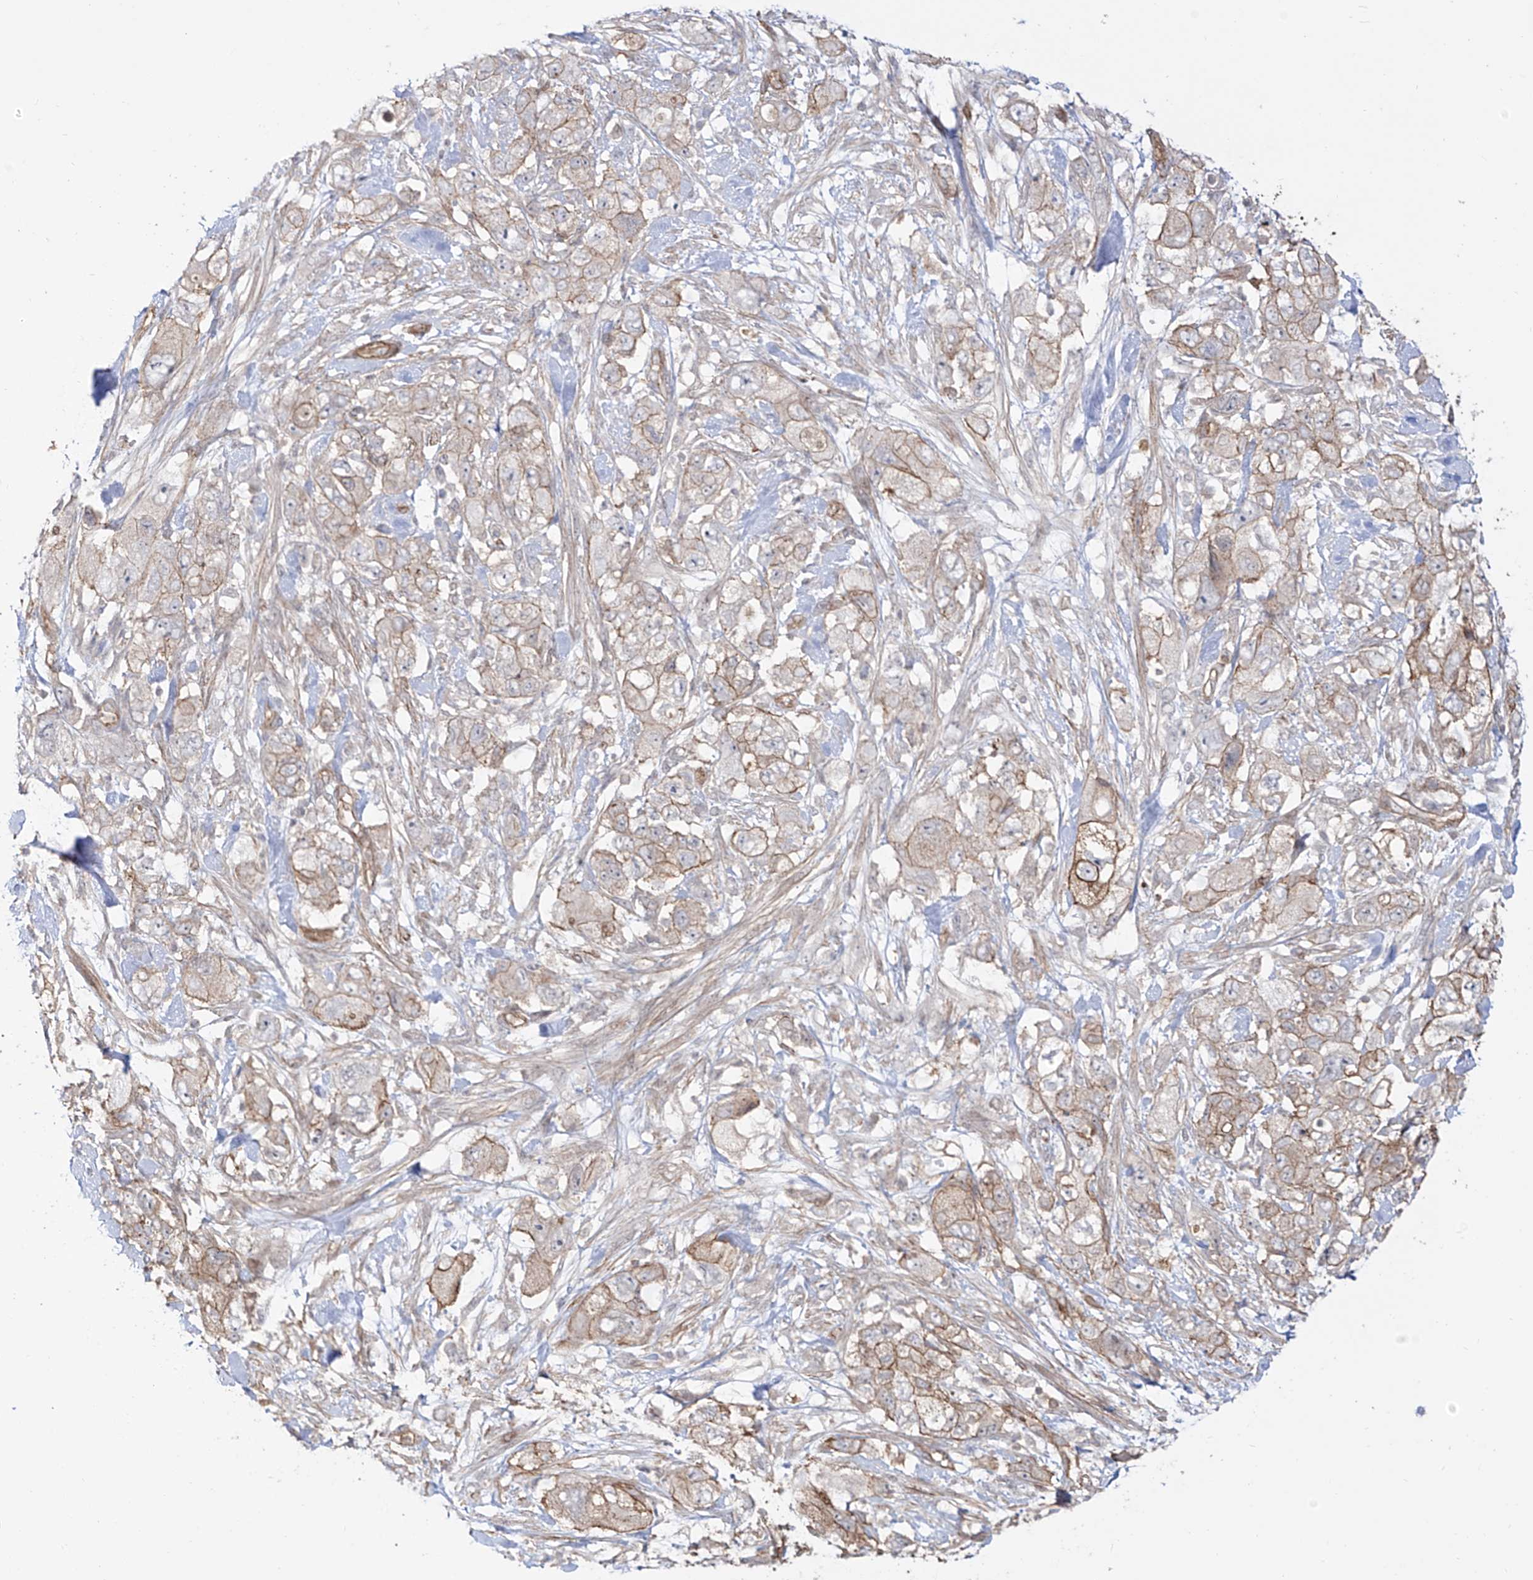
{"staining": {"intensity": "moderate", "quantity": "25%-75%", "location": "cytoplasmic/membranous"}, "tissue": "pancreatic cancer", "cell_type": "Tumor cells", "image_type": "cancer", "snomed": [{"axis": "morphology", "description": "Adenocarcinoma, NOS"}, {"axis": "topography", "description": "Pancreas"}], "caption": "Pancreatic cancer stained with IHC displays moderate cytoplasmic/membranous staining in about 25%-75% of tumor cells. (DAB IHC, brown staining for protein, blue staining for nuclei).", "gene": "ZNF180", "patient": {"sex": "female", "age": 73}}